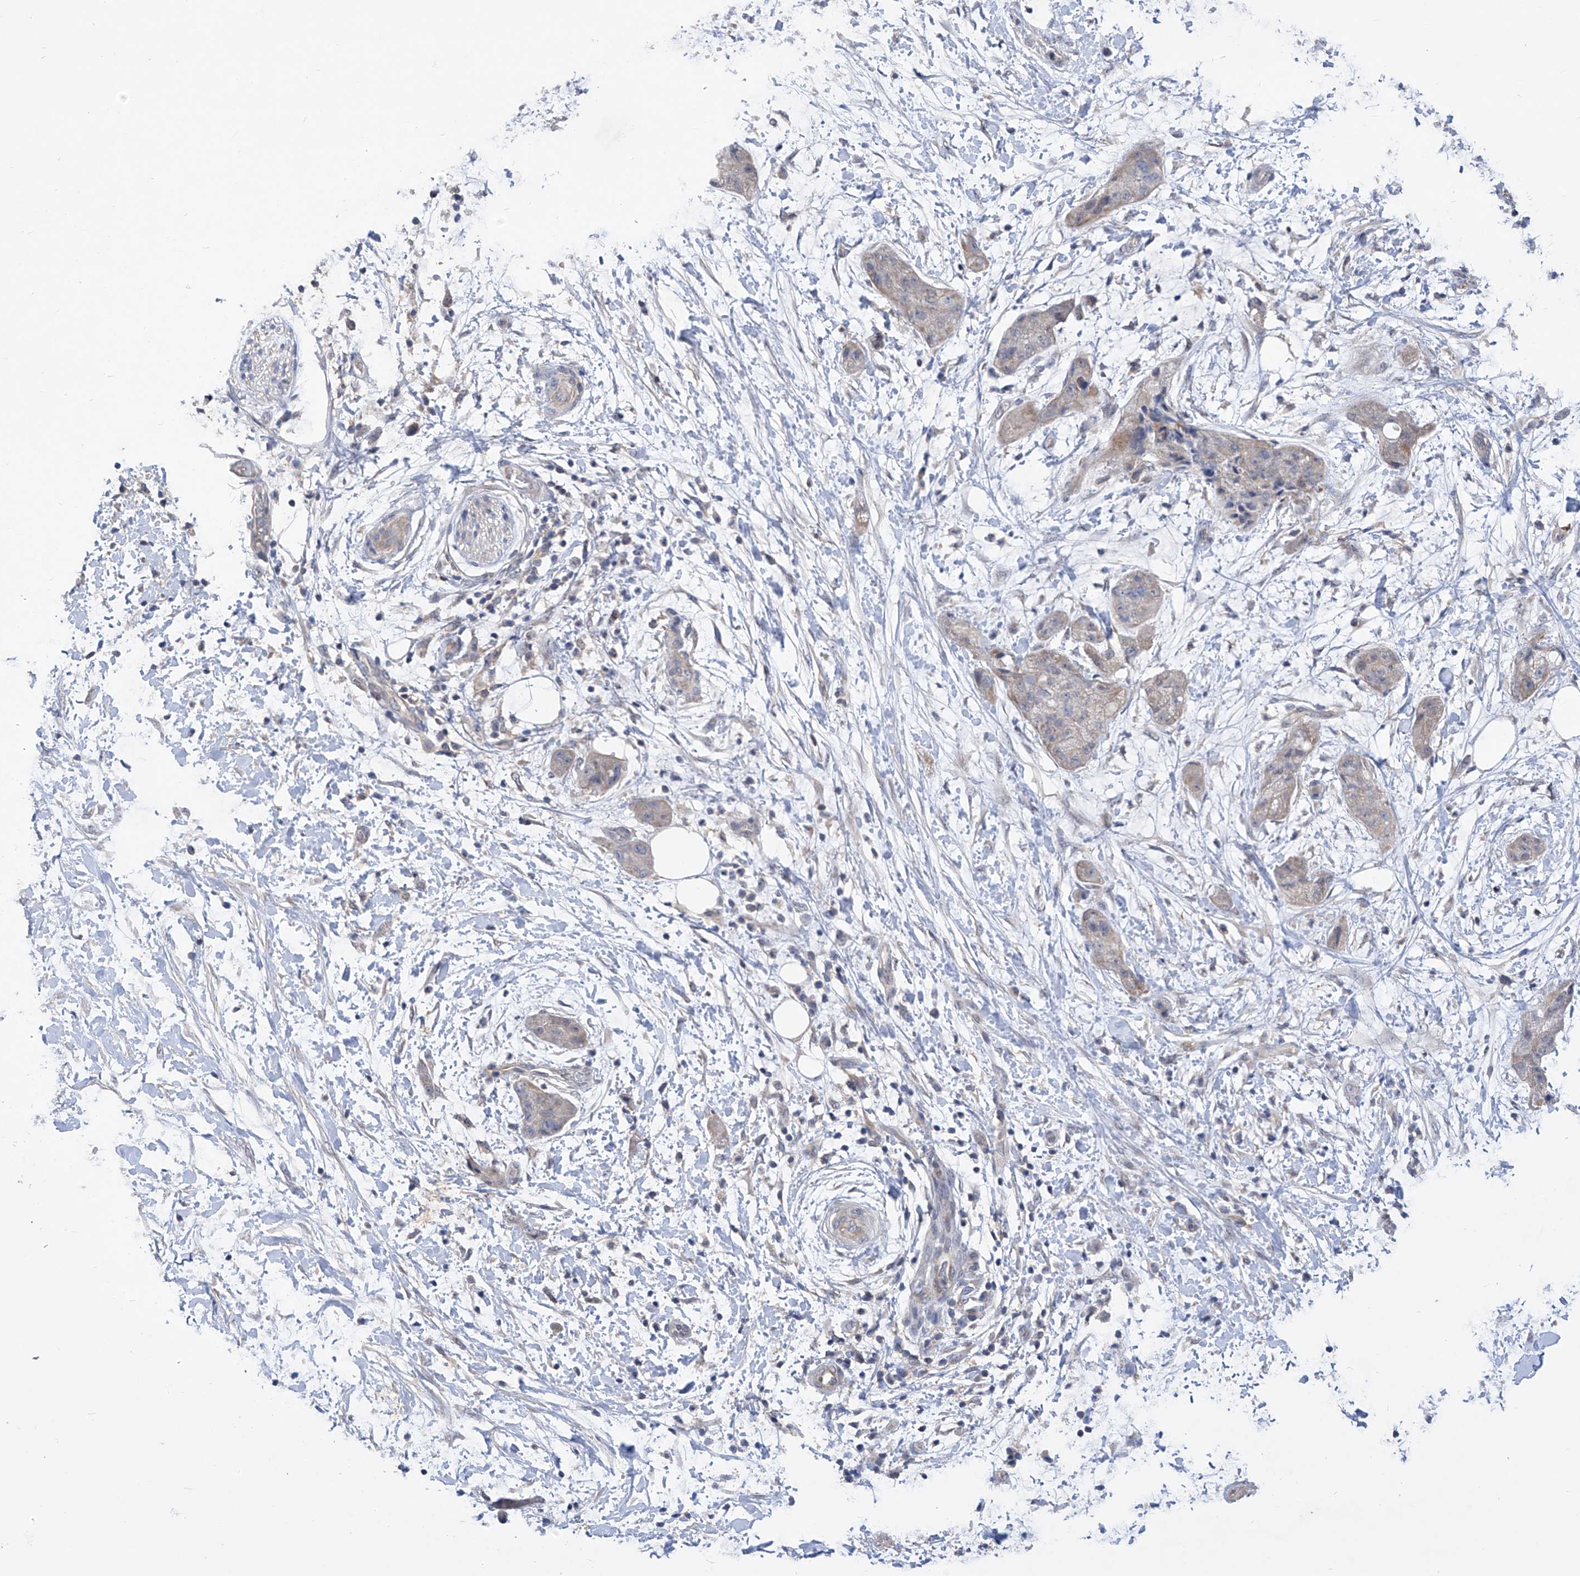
{"staining": {"intensity": "weak", "quantity": "<25%", "location": "cytoplasmic/membranous"}, "tissue": "pancreatic cancer", "cell_type": "Tumor cells", "image_type": "cancer", "snomed": [{"axis": "morphology", "description": "Adenocarcinoma, NOS"}, {"axis": "topography", "description": "Pancreas"}], "caption": "An IHC micrograph of pancreatic cancer (adenocarcinoma) is shown. There is no staining in tumor cells of pancreatic cancer (adenocarcinoma). The staining was performed using DAB to visualize the protein expression in brown, while the nuclei were stained in blue with hematoxylin (Magnification: 20x).", "gene": "KIFC2", "patient": {"sex": "female", "age": 78}}